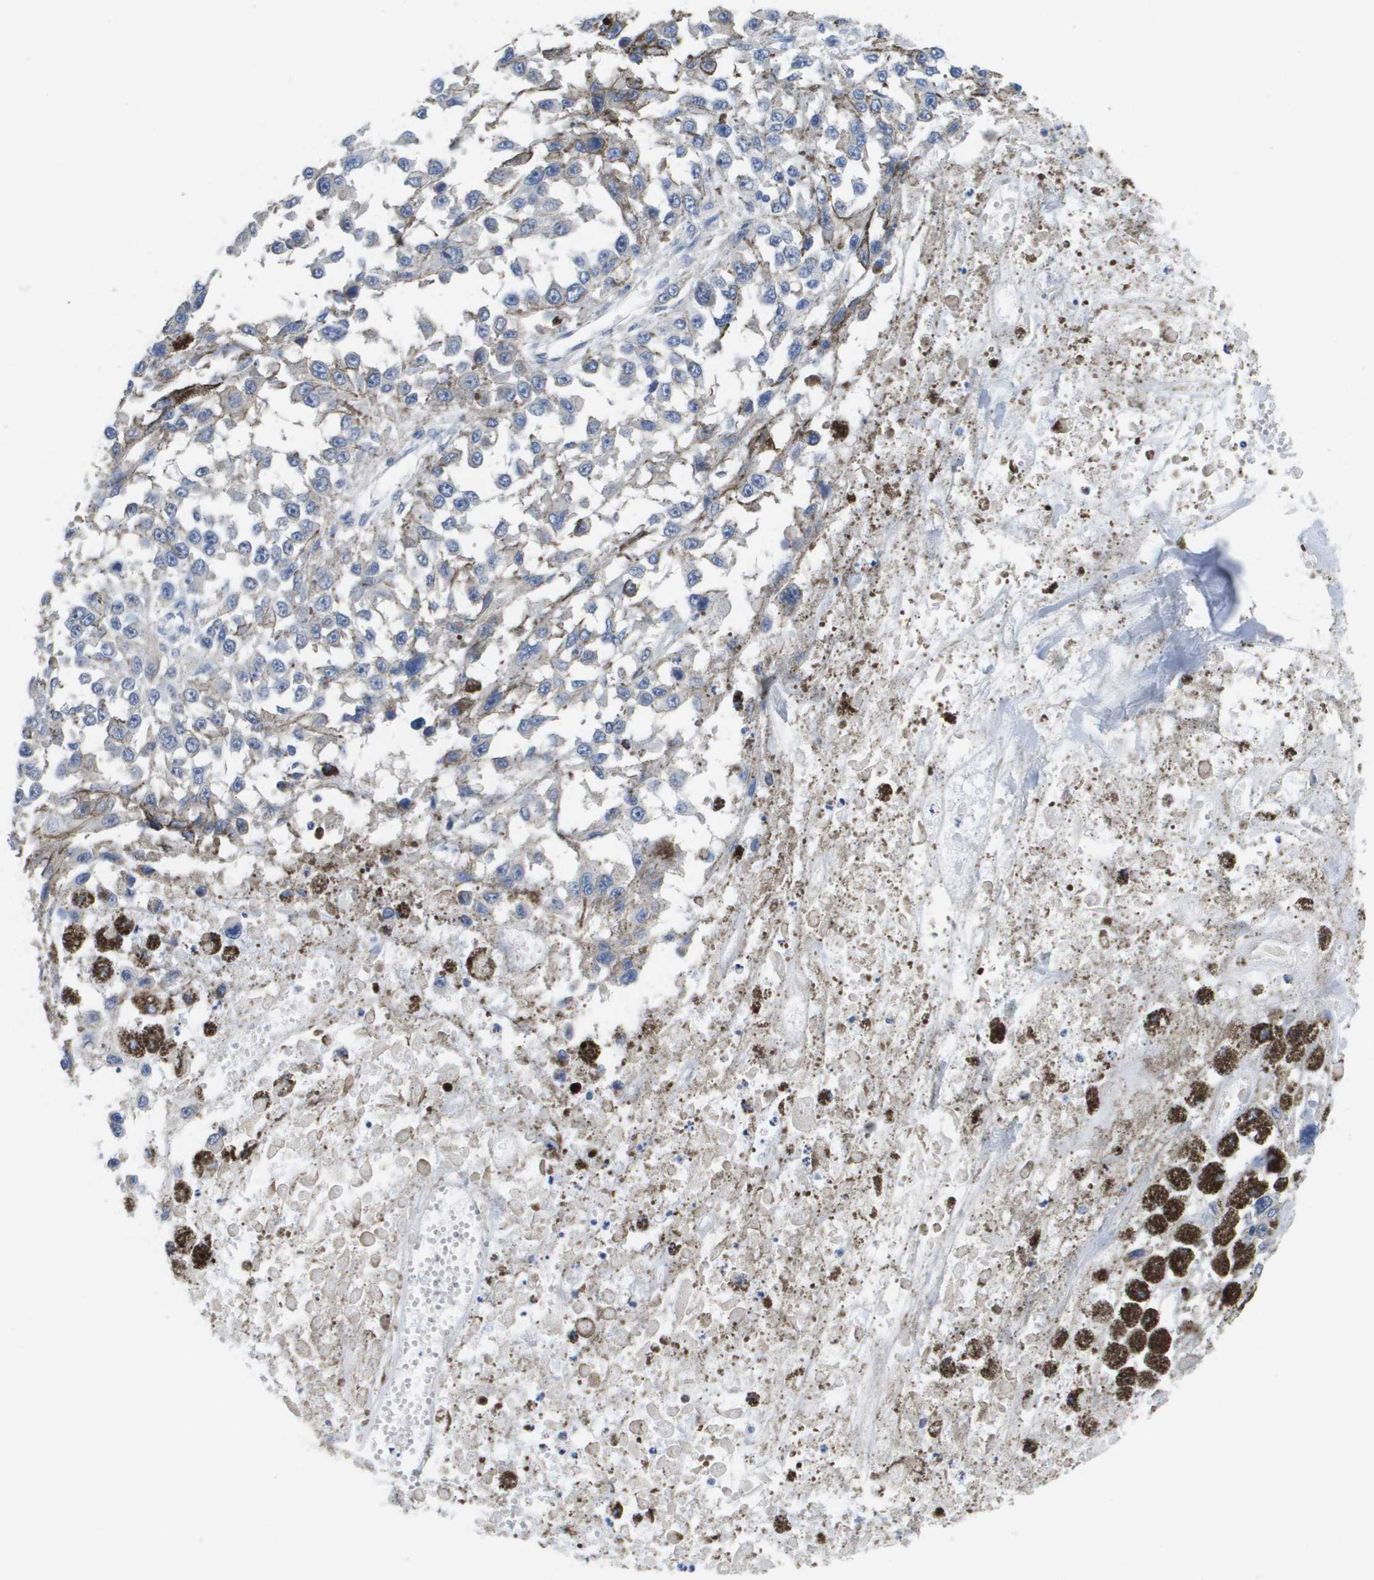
{"staining": {"intensity": "negative", "quantity": "none", "location": "none"}, "tissue": "melanoma", "cell_type": "Tumor cells", "image_type": "cancer", "snomed": [{"axis": "morphology", "description": "Malignant melanoma, Metastatic site"}, {"axis": "topography", "description": "Lymph node"}], "caption": "A histopathology image of melanoma stained for a protein reveals no brown staining in tumor cells.", "gene": "CA9", "patient": {"sex": "male", "age": 59}}